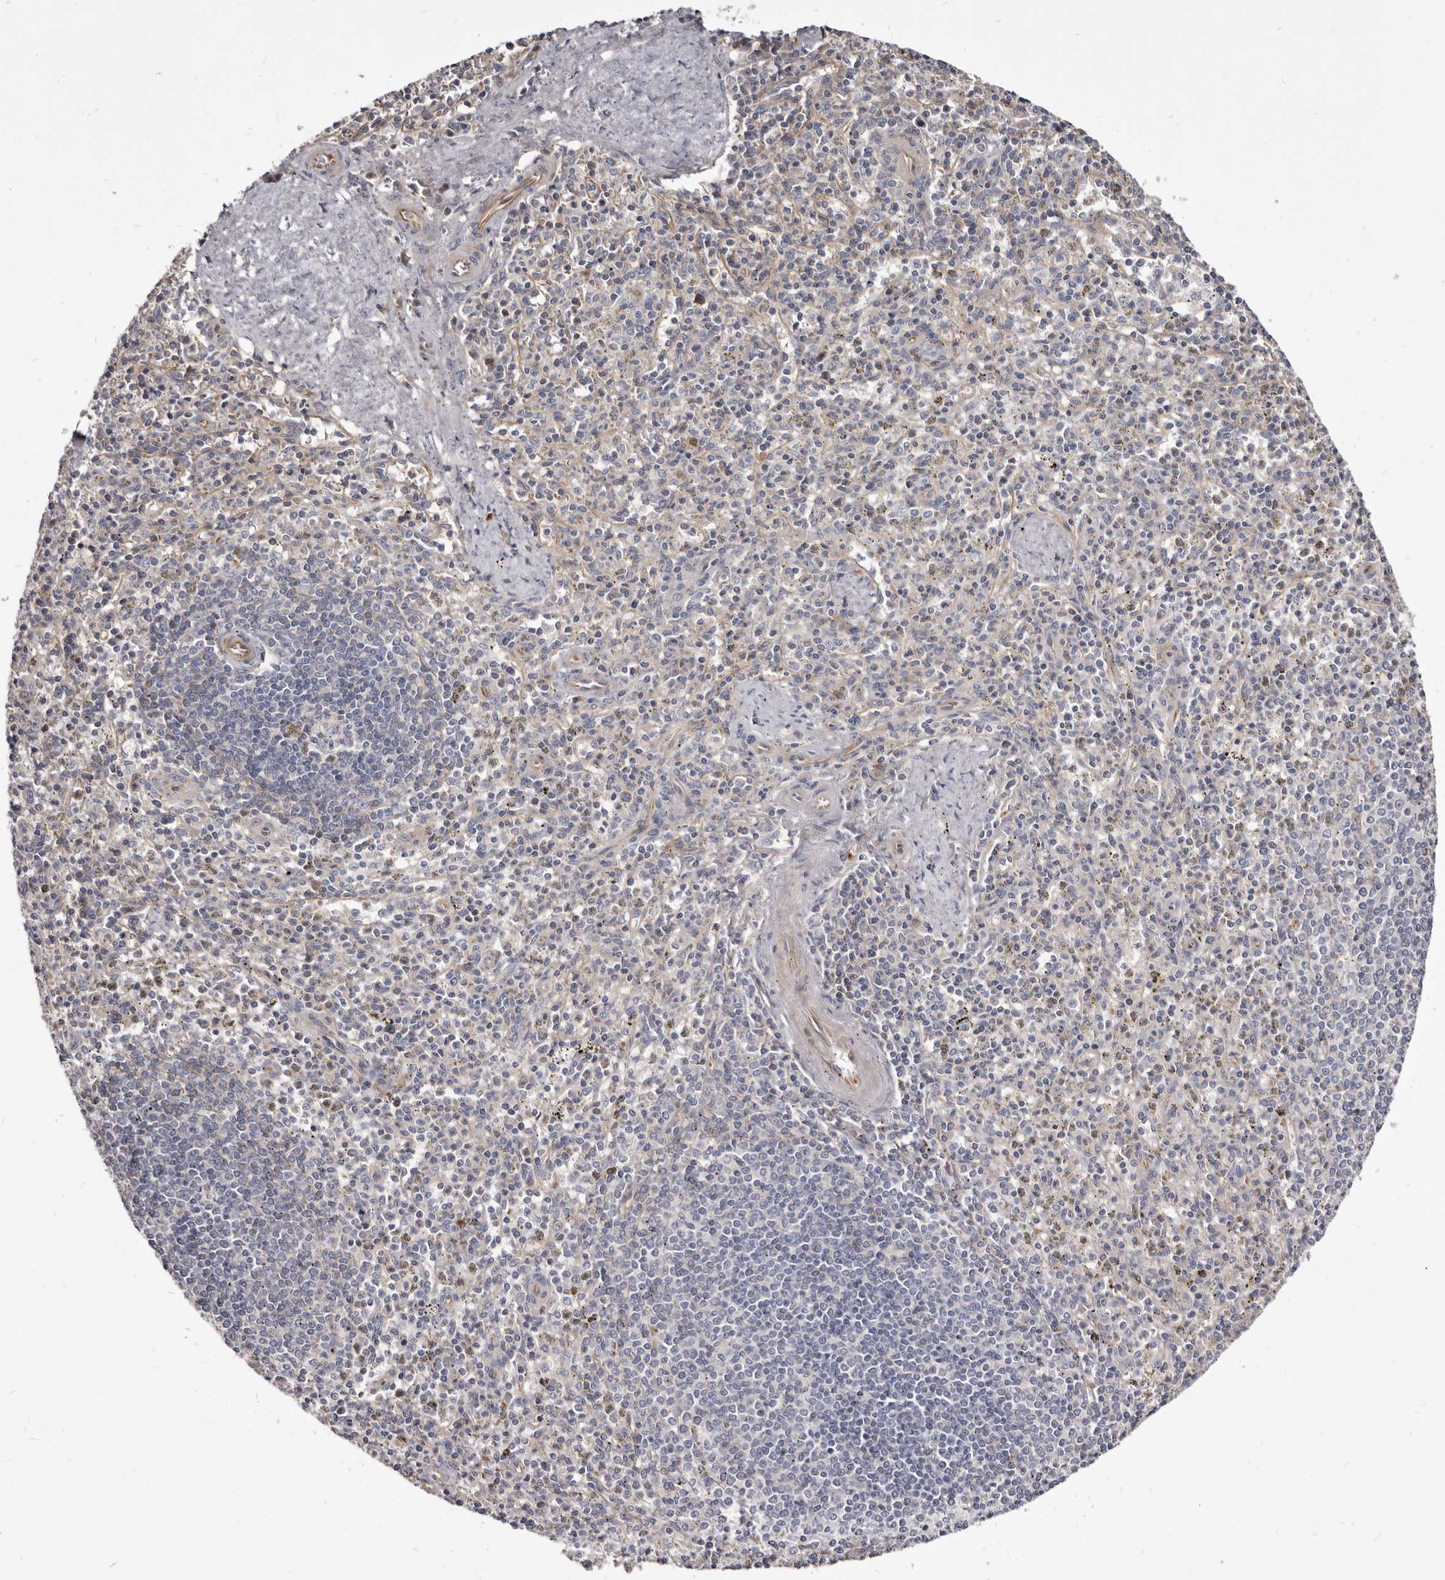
{"staining": {"intensity": "negative", "quantity": "none", "location": "none"}, "tissue": "spleen", "cell_type": "Cells in red pulp", "image_type": "normal", "snomed": [{"axis": "morphology", "description": "Normal tissue, NOS"}, {"axis": "topography", "description": "Spleen"}], "caption": "The photomicrograph exhibits no significant positivity in cells in red pulp of spleen. (Stains: DAB immunohistochemistry (IHC) with hematoxylin counter stain, Microscopy: brightfield microscopy at high magnification).", "gene": "FAS", "patient": {"sex": "male", "age": 72}}